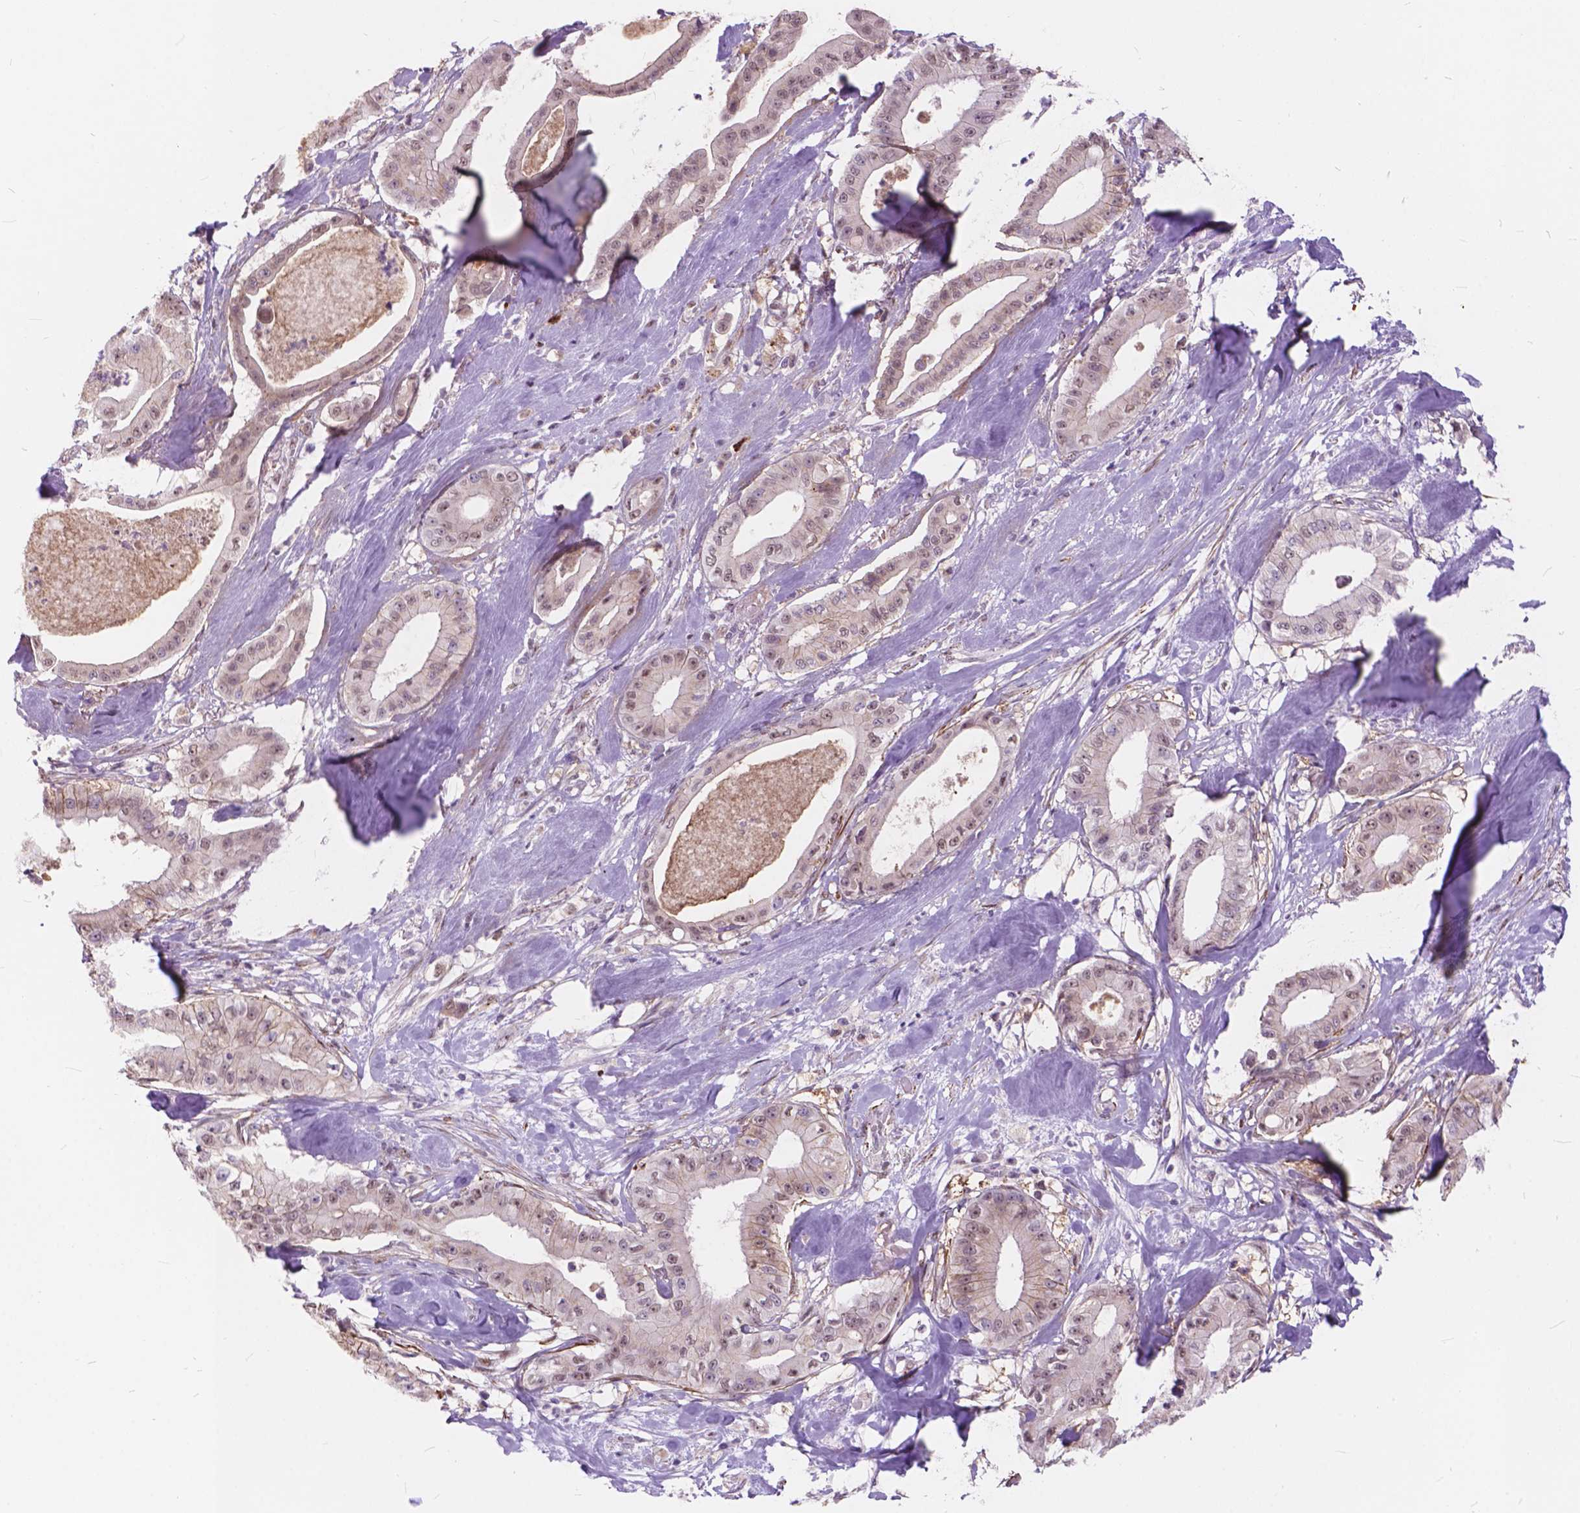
{"staining": {"intensity": "negative", "quantity": "none", "location": "none"}, "tissue": "pancreatic cancer", "cell_type": "Tumor cells", "image_type": "cancer", "snomed": [{"axis": "morphology", "description": "Adenocarcinoma, NOS"}, {"axis": "topography", "description": "Pancreas"}], "caption": "The image demonstrates no significant staining in tumor cells of pancreatic cancer (adenocarcinoma).", "gene": "MAN2C1", "patient": {"sex": "male", "age": 71}}